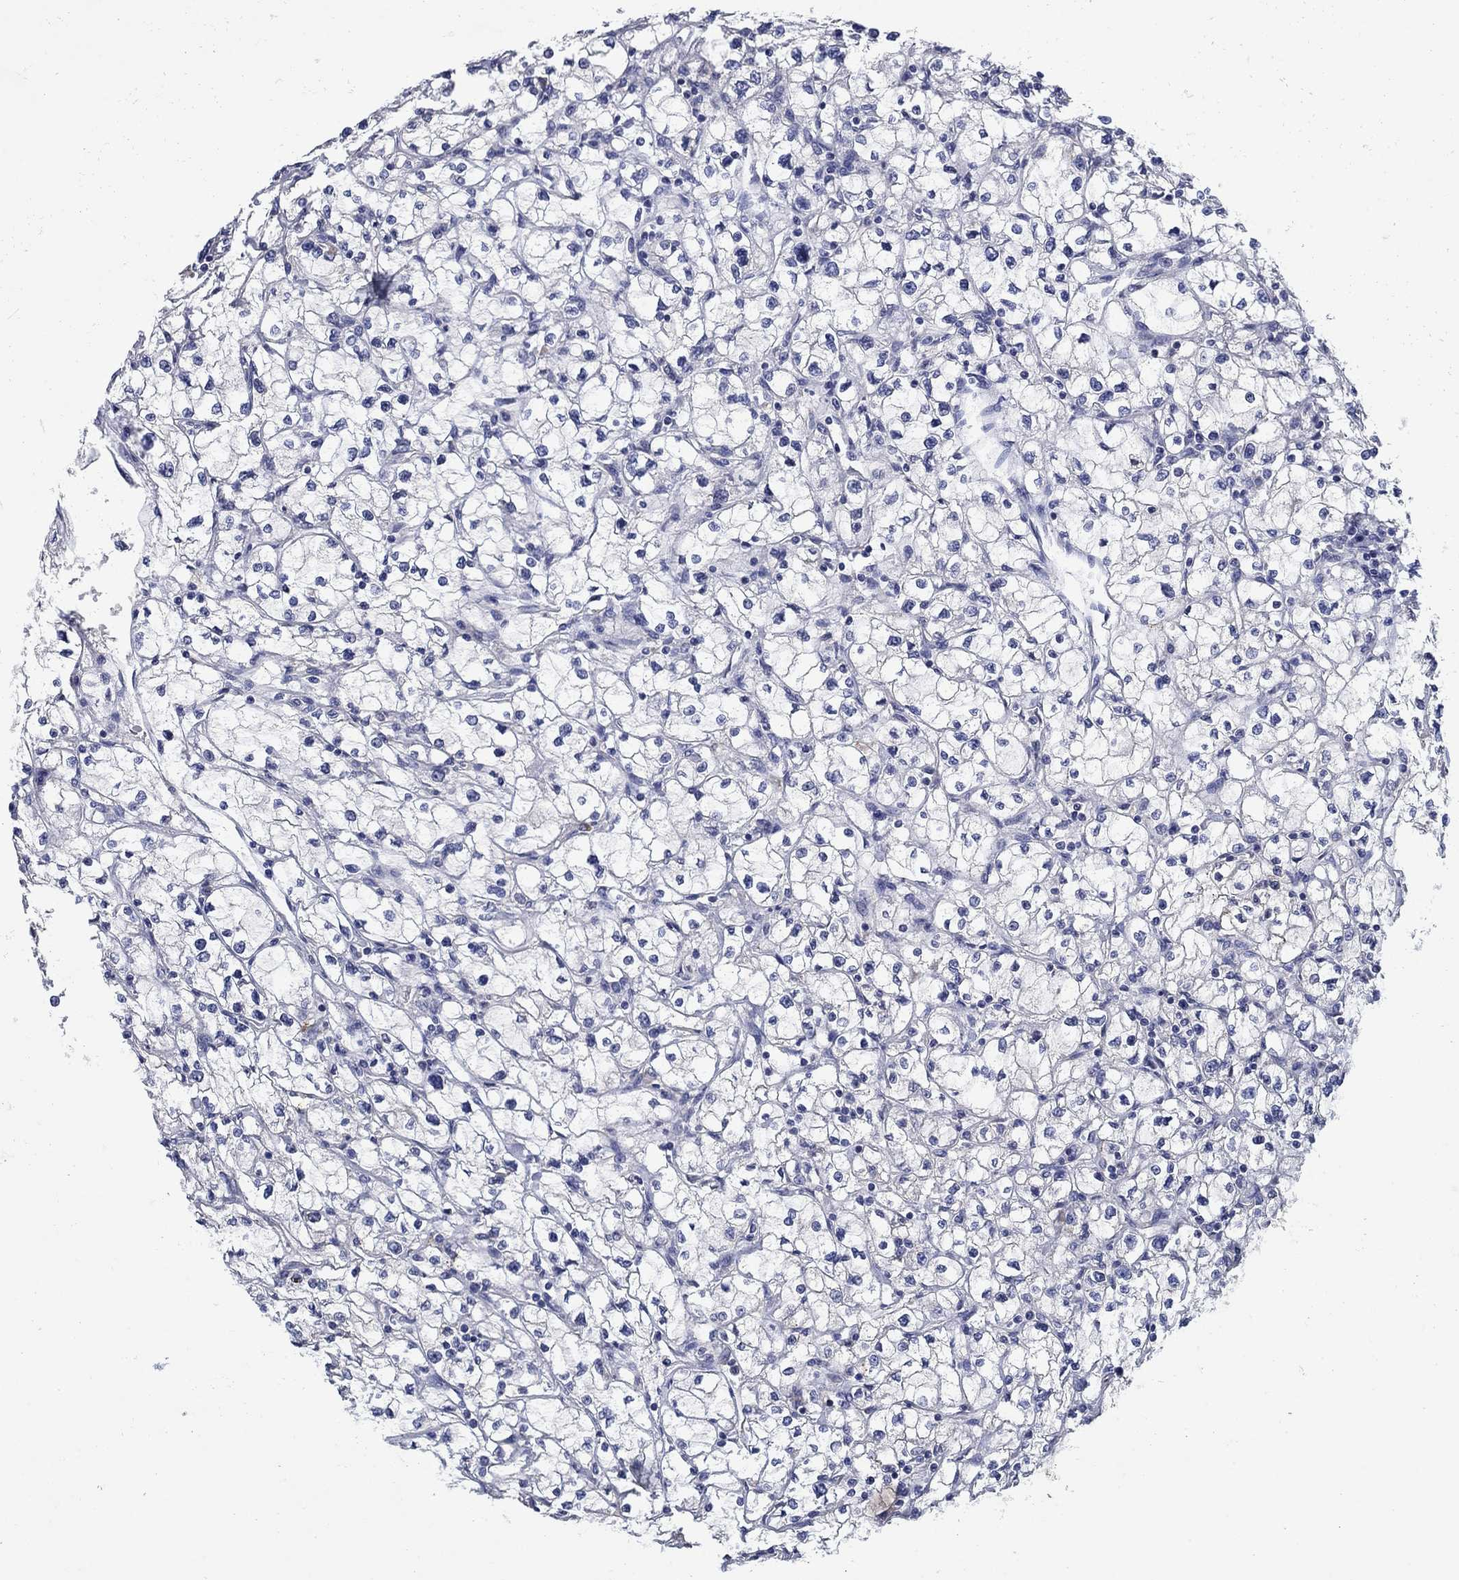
{"staining": {"intensity": "negative", "quantity": "none", "location": "none"}, "tissue": "renal cancer", "cell_type": "Tumor cells", "image_type": "cancer", "snomed": [{"axis": "morphology", "description": "Adenocarcinoma, NOS"}, {"axis": "topography", "description": "Kidney"}], "caption": "This is an immunohistochemistry image of renal cancer. There is no staining in tumor cells.", "gene": "SULT2B1", "patient": {"sex": "male", "age": 67}}